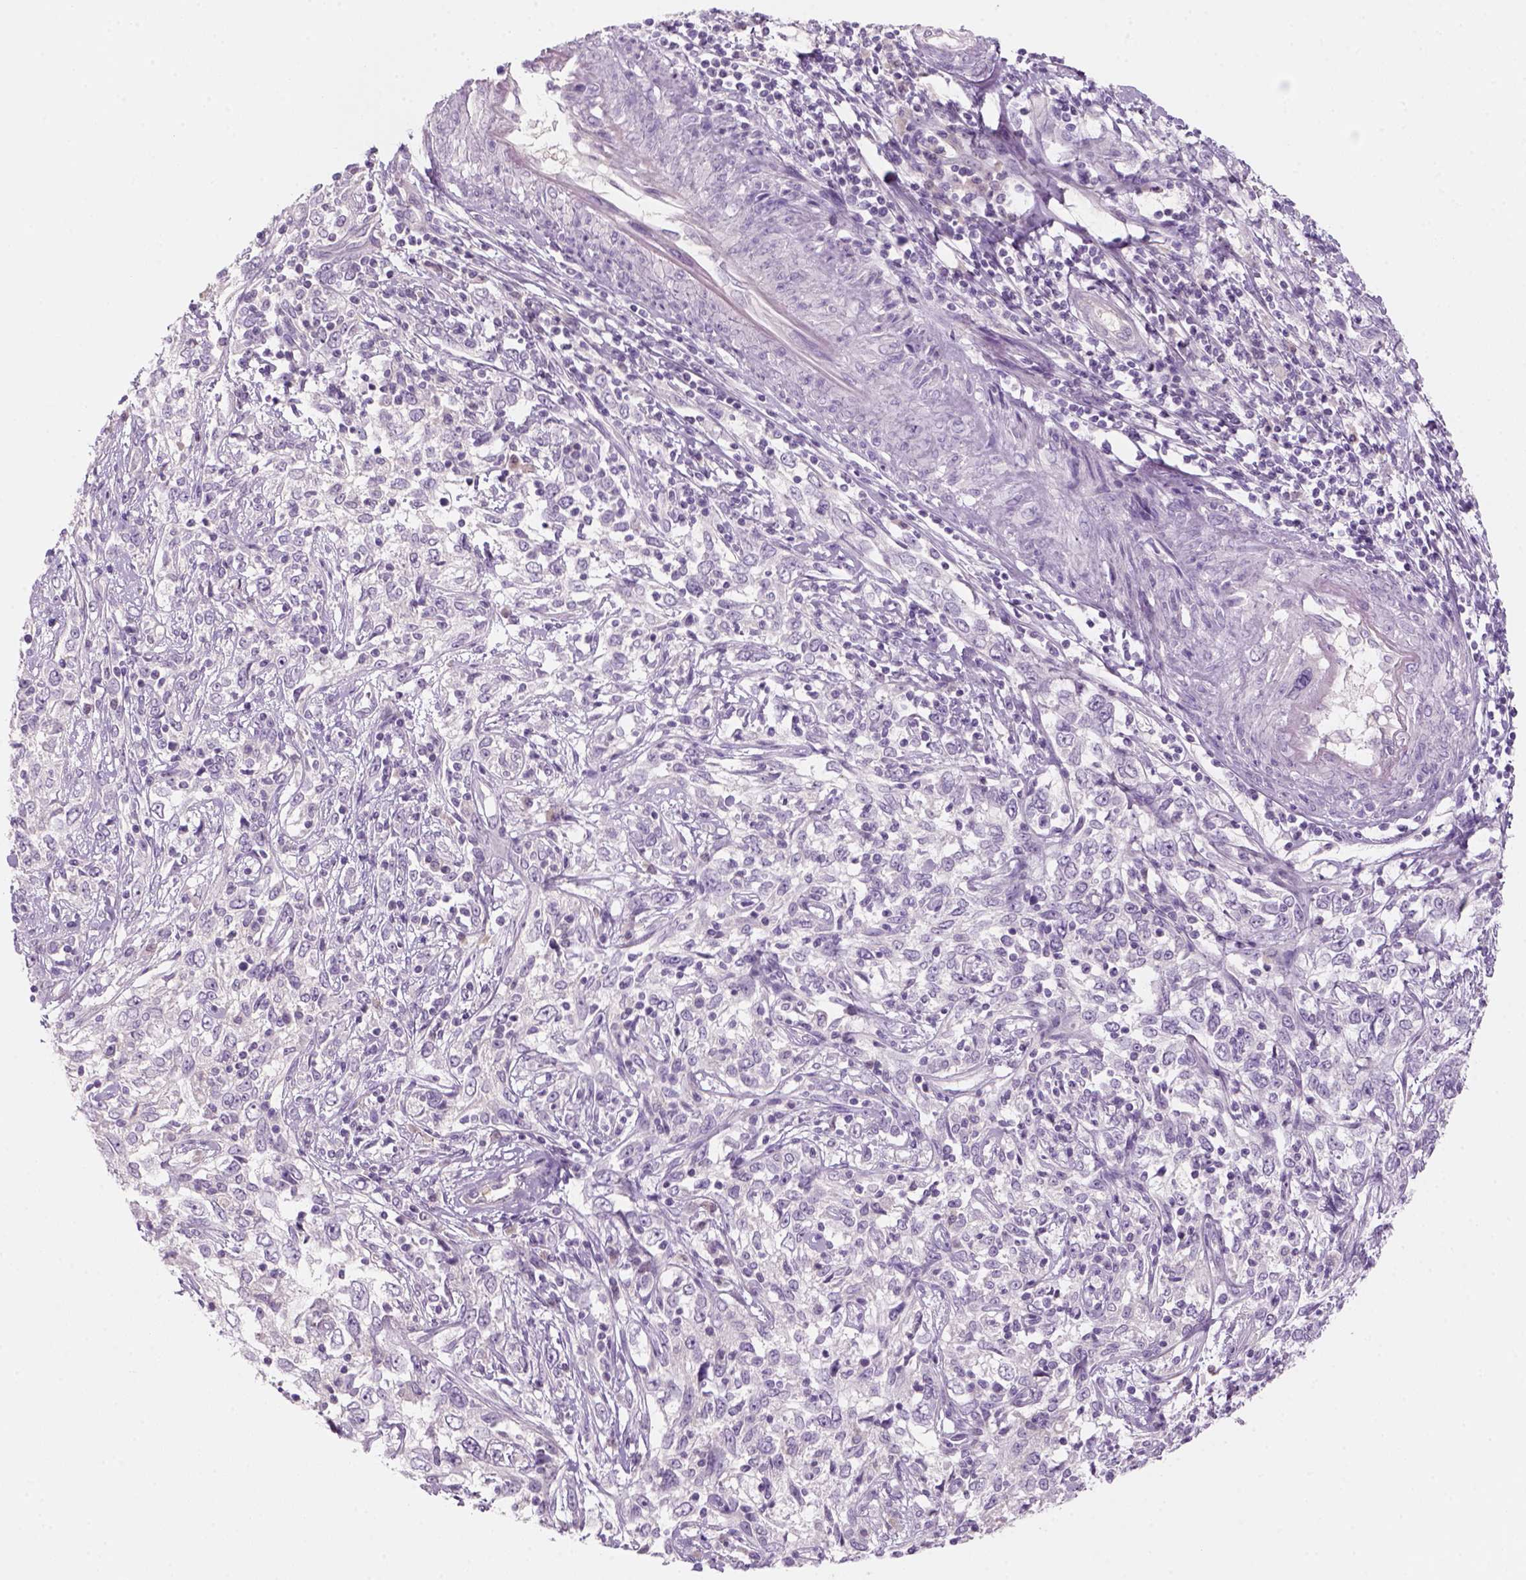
{"staining": {"intensity": "negative", "quantity": "none", "location": "none"}, "tissue": "cervical cancer", "cell_type": "Tumor cells", "image_type": "cancer", "snomed": [{"axis": "morphology", "description": "Adenocarcinoma, NOS"}, {"axis": "topography", "description": "Cervix"}], "caption": "This is an immunohistochemistry histopathology image of cervical cancer (adenocarcinoma). There is no positivity in tumor cells.", "gene": "KRT25", "patient": {"sex": "female", "age": 40}}